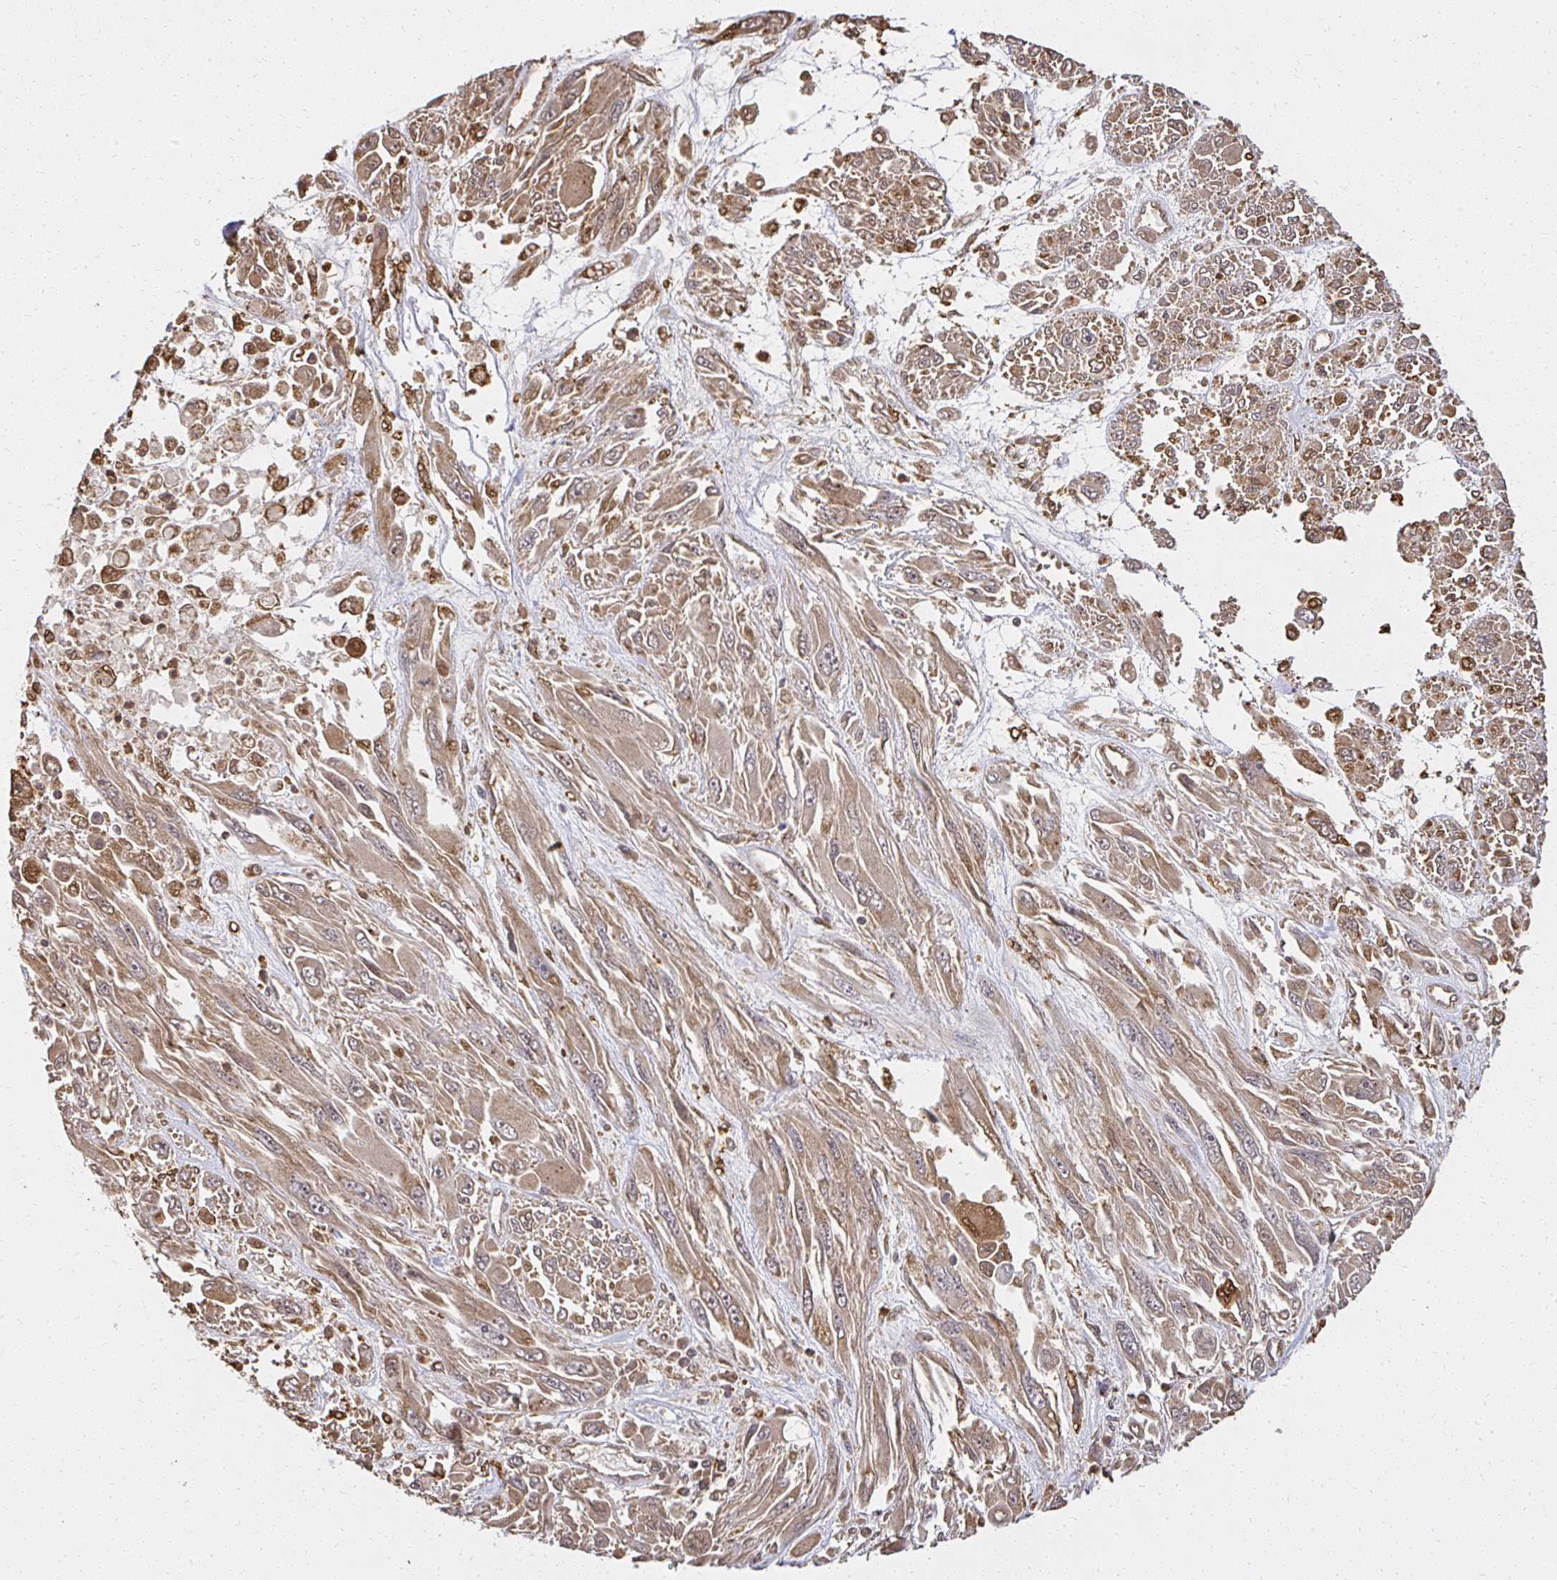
{"staining": {"intensity": "moderate", "quantity": ">75%", "location": "cytoplasmic/membranous"}, "tissue": "melanoma", "cell_type": "Tumor cells", "image_type": "cancer", "snomed": [{"axis": "morphology", "description": "Malignant melanoma, NOS"}, {"axis": "topography", "description": "Skin"}], "caption": "Moderate cytoplasmic/membranous staining for a protein is identified in about >75% of tumor cells of malignant melanoma using immunohistochemistry.", "gene": "LARS2", "patient": {"sex": "female", "age": 91}}